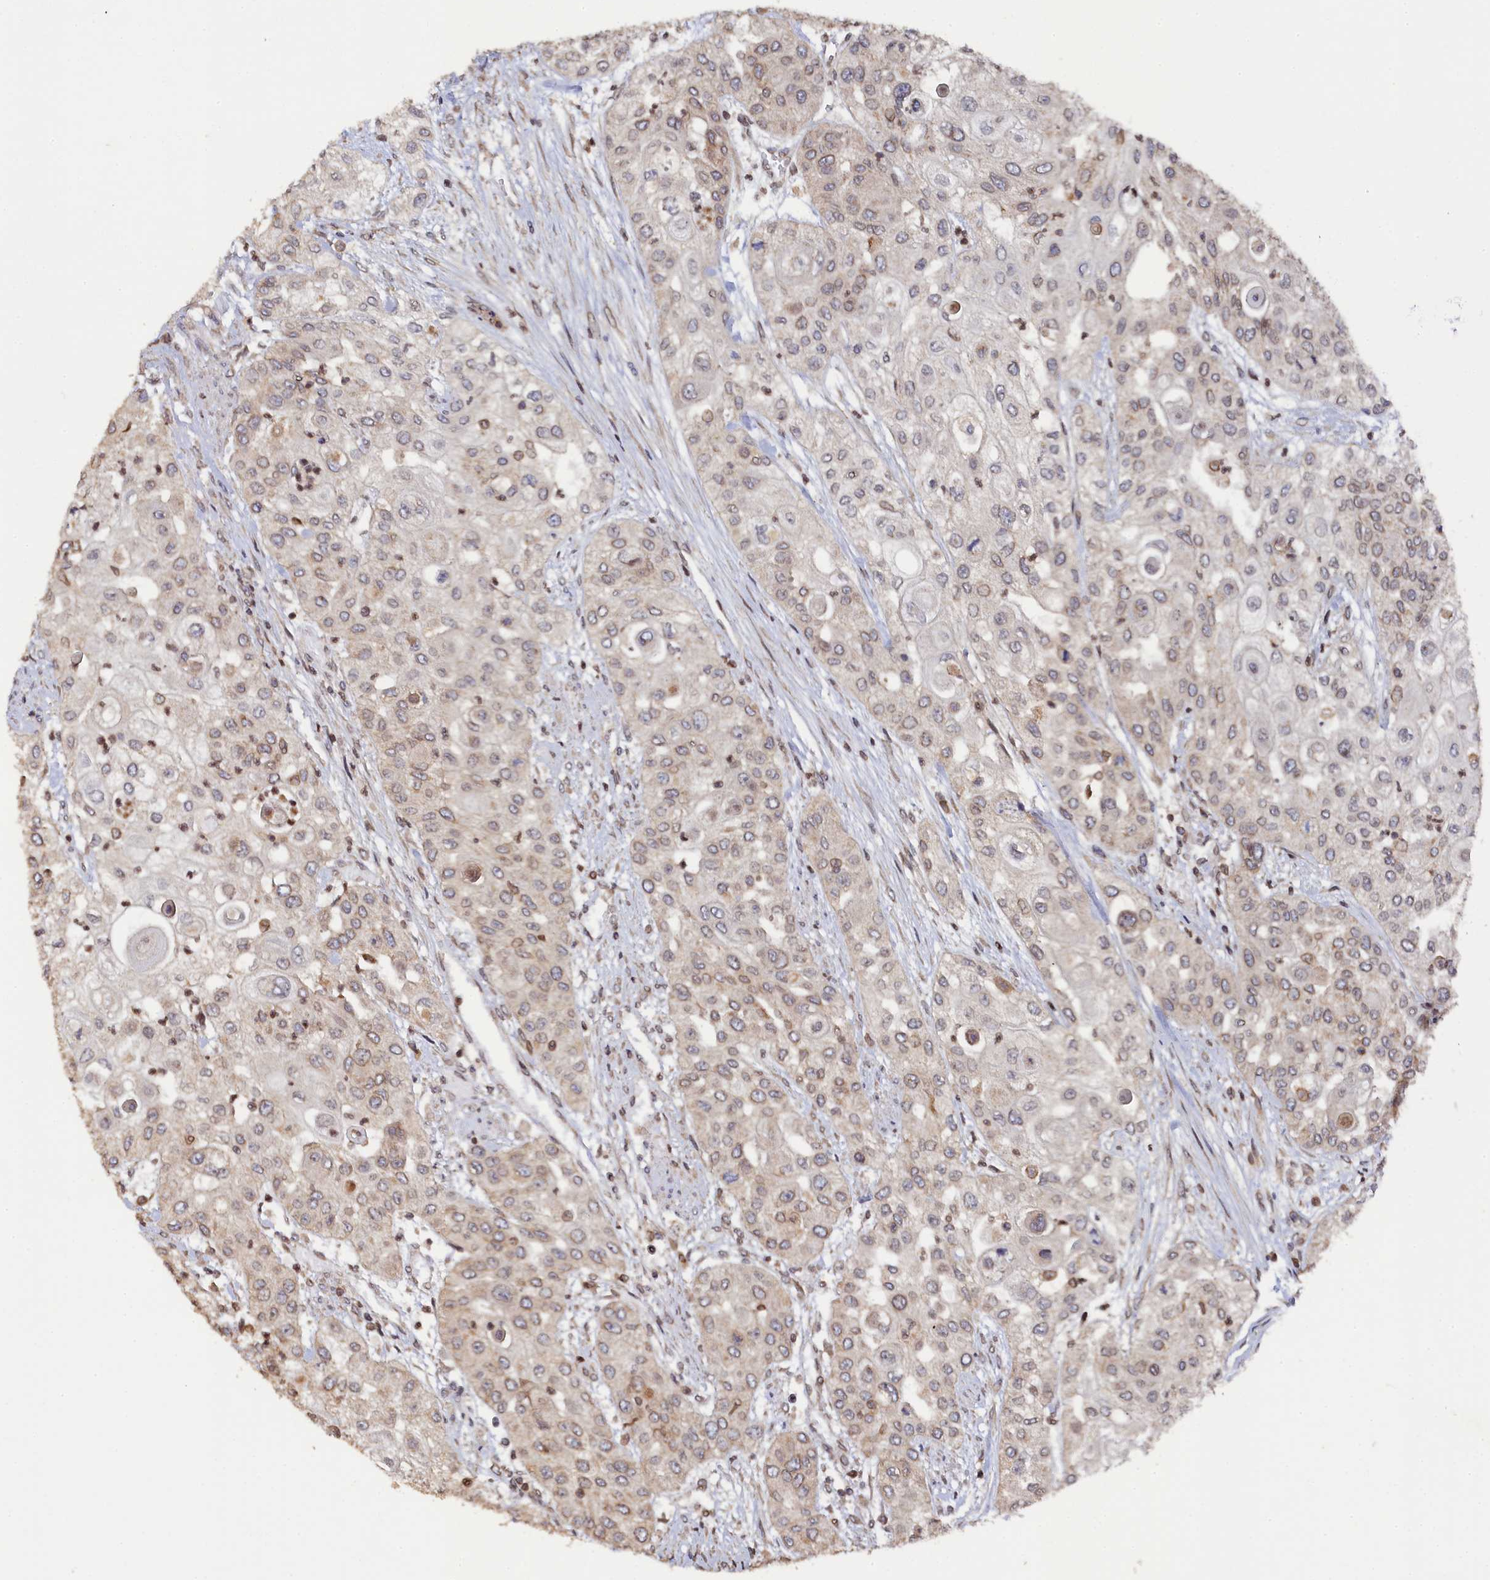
{"staining": {"intensity": "weak", "quantity": "25%-75%", "location": "cytoplasmic/membranous,nuclear"}, "tissue": "urothelial cancer", "cell_type": "Tumor cells", "image_type": "cancer", "snomed": [{"axis": "morphology", "description": "Urothelial carcinoma, High grade"}, {"axis": "topography", "description": "Urinary bladder"}], "caption": "The micrograph exhibits staining of high-grade urothelial carcinoma, revealing weak cytoplasmic/membranous and nuclear protein expression (brown color) within tumor cells.", "gene": "ANKEF1", "patient": {"sex": "female", "age": 79}}